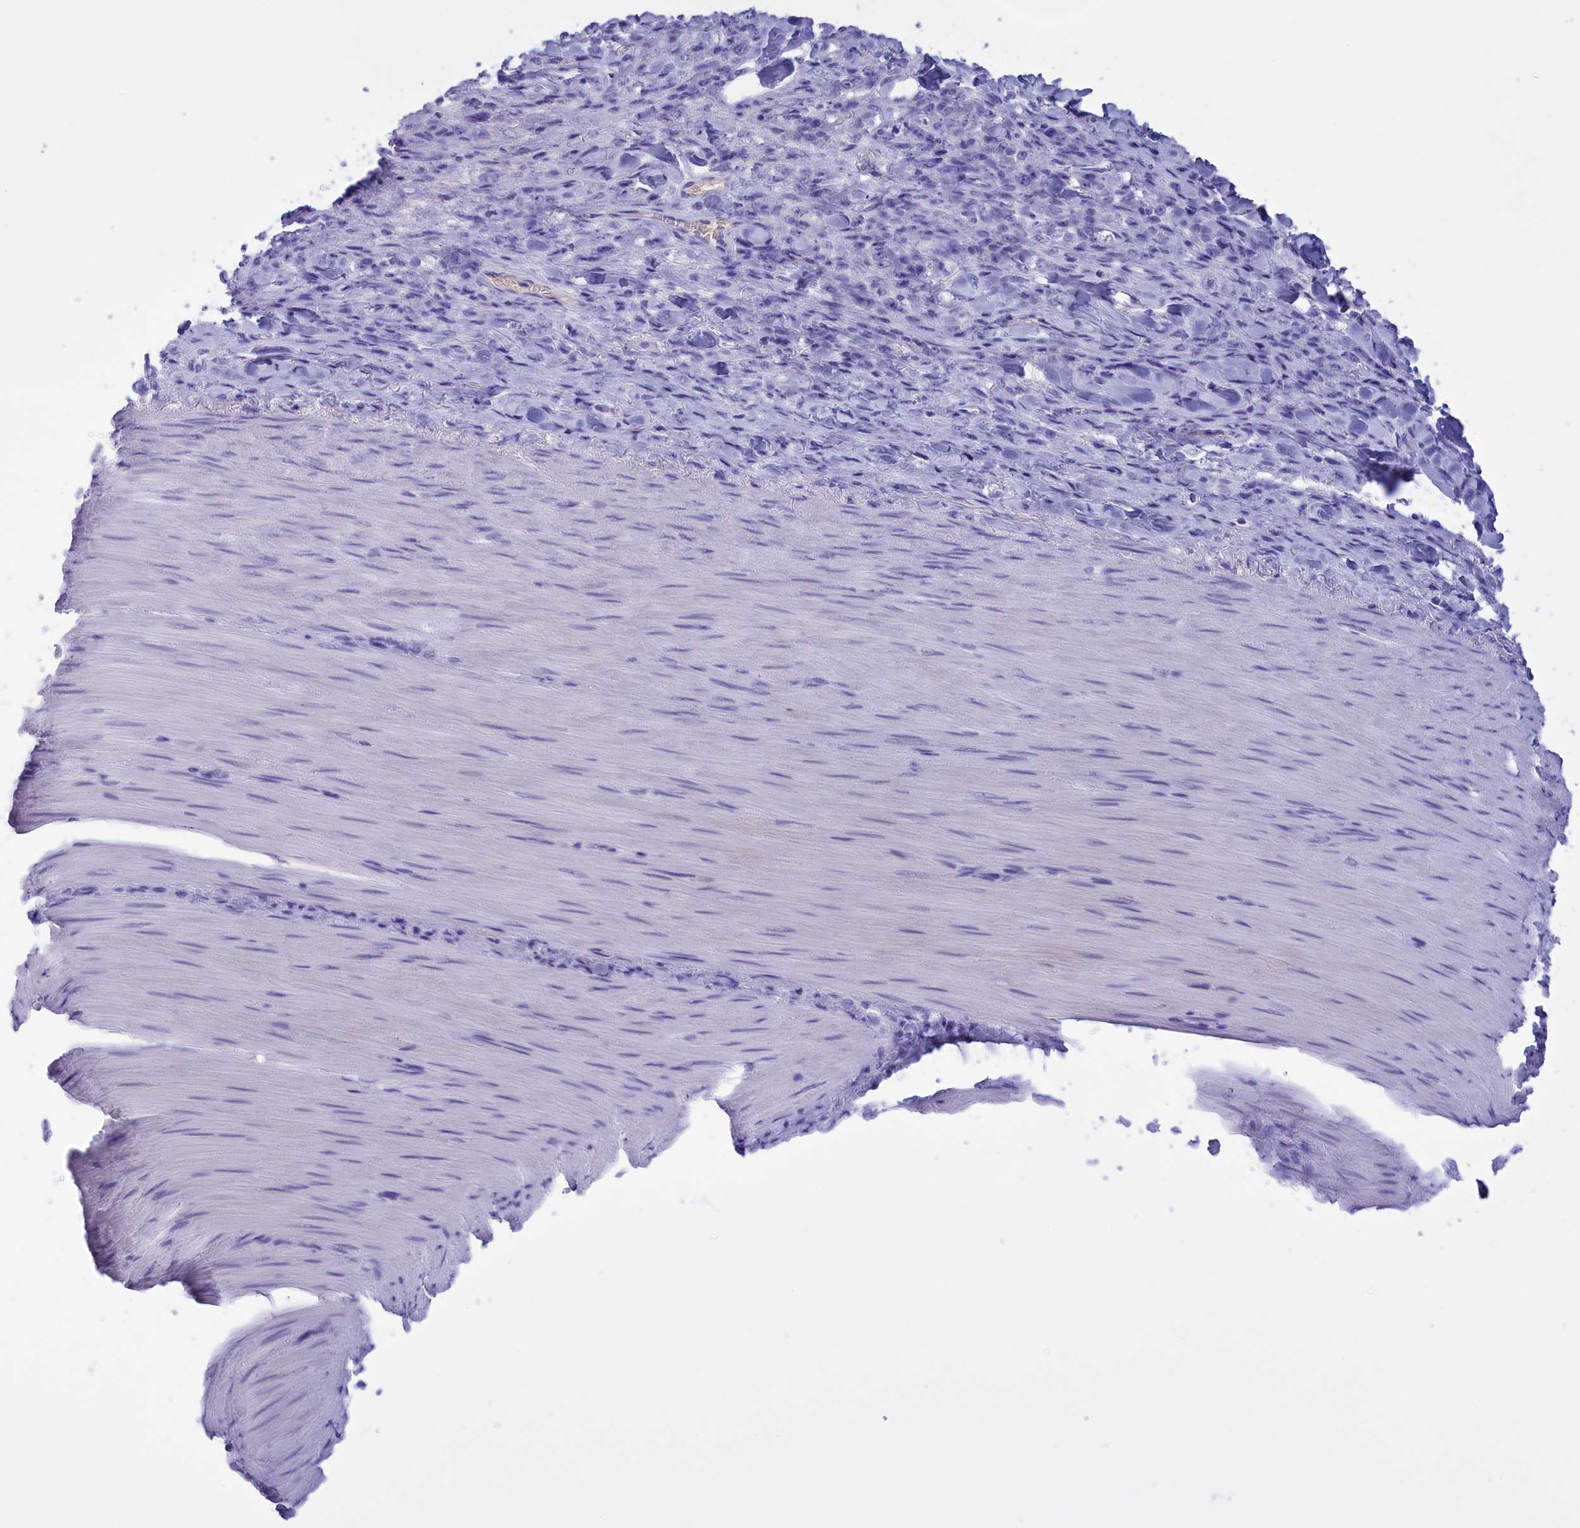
{"staining": {"intensity": "negative", "quantity": "none", "location": "none"}, "tissue": "stomach cancer", "cell_type": "Tumor cells", "image_type": "cancer", "snomed": [{"axis": "morphology", "description": "Normal tissue, NOS"}, {"axis": "morphology", "description": "Adenocarcinoma, NOS"}, {"axis": "topography", "description": "Stomach"}], "caption": "DAB (3,3'-diaminobenzidine) immunohistochemical staining of human adenocarcinoma (stomach) displays no significant positivity in tumor cells.", "gene": "PROK2", "patient": {"sex": "male", "age": 82}}